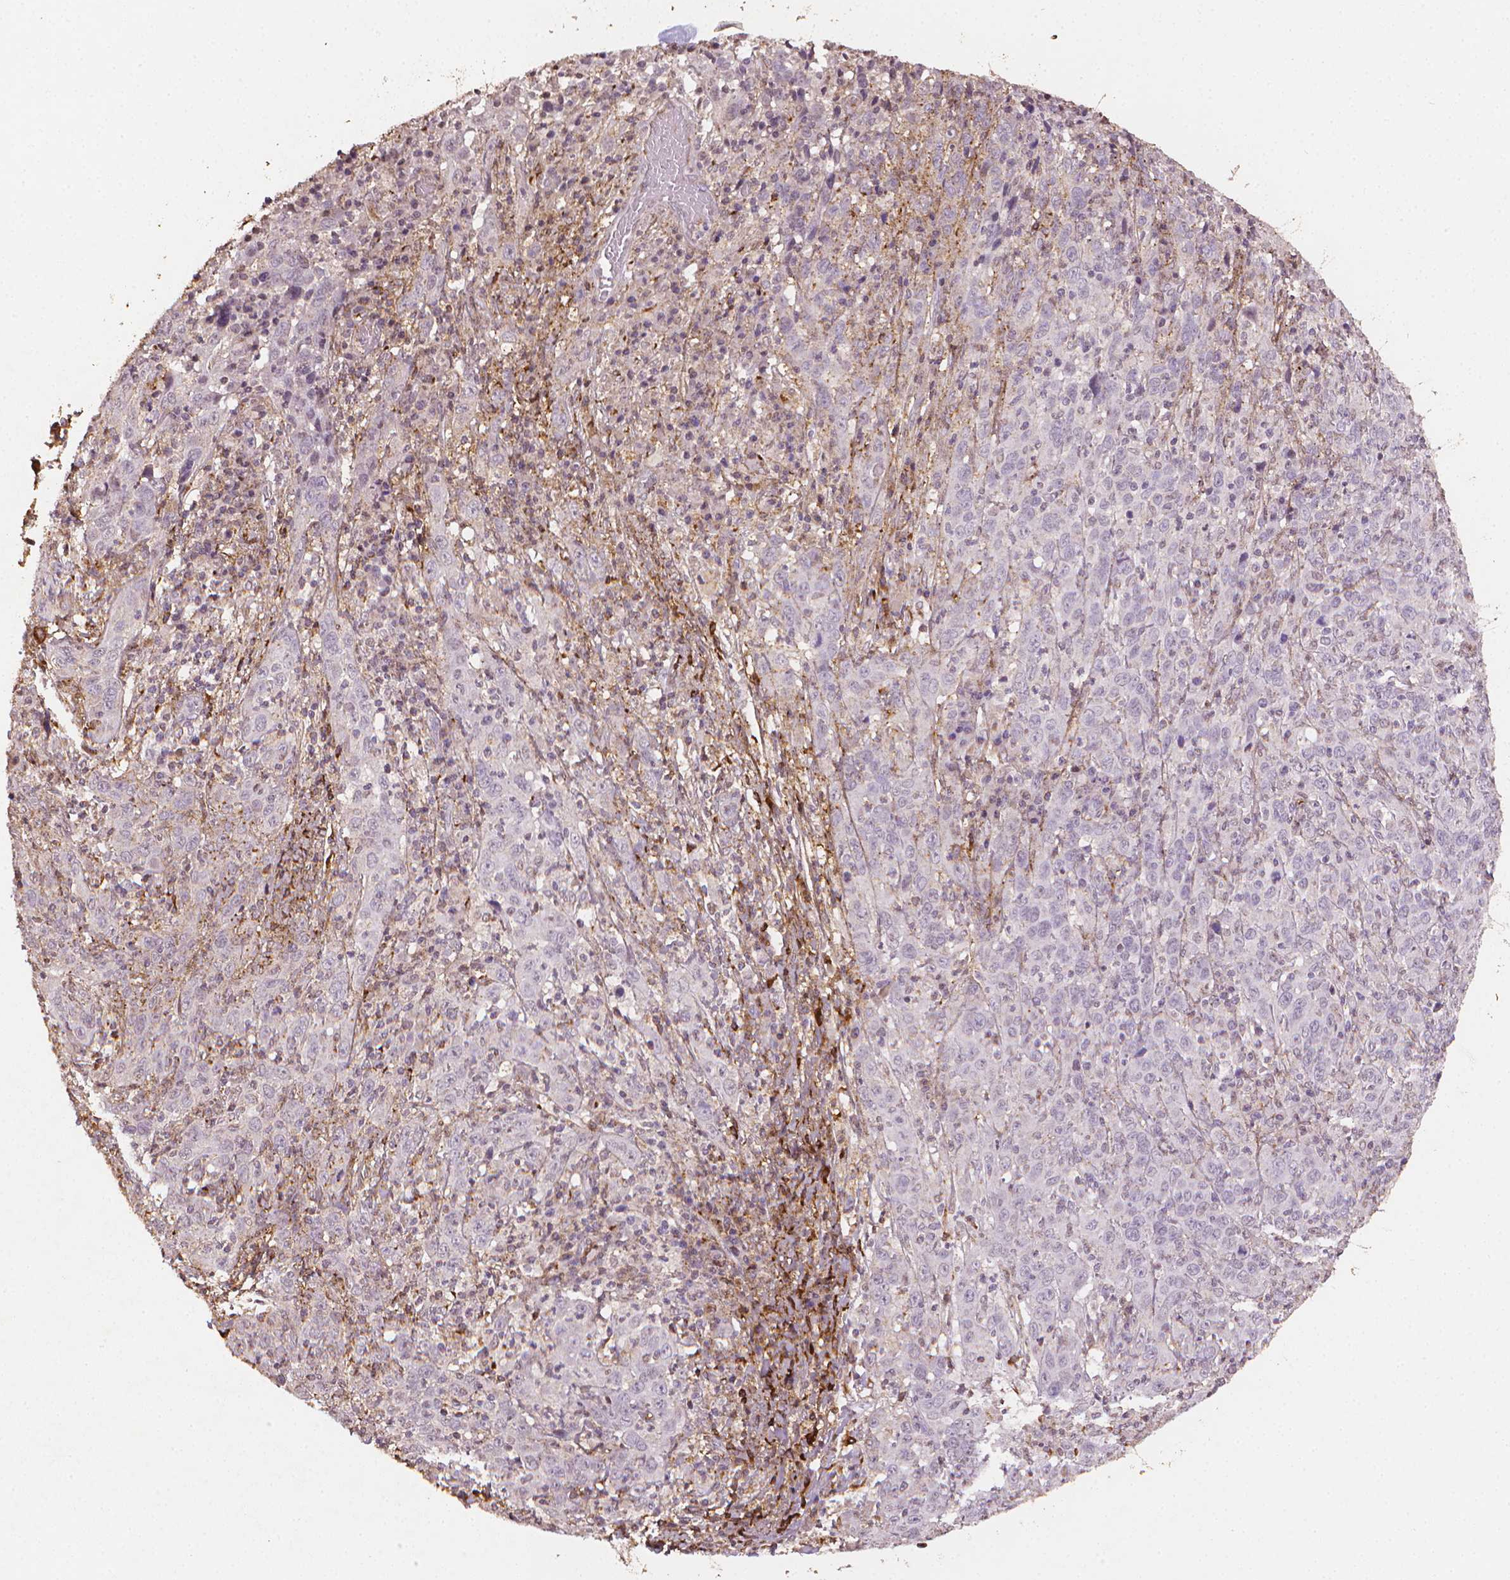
{"staining": {"intensity": "negative", "quantity": "none", "location": "none"}, "tissue": "cervical cancer", "cell_type": "Tumor cells", "image_type": "cancer", "snomed": [{"axis": "morphology", "description": "Squamous cell carcinoma, NOS"}, {"axis": "topography", "description": "Cervix"}], "caption": "The immunohistochemistry photomicrograph has no significant positivity in tumor cells of cervical cancer tissue.", "gene": "DCN", "patient": {"sex": "female", "age": 46}}